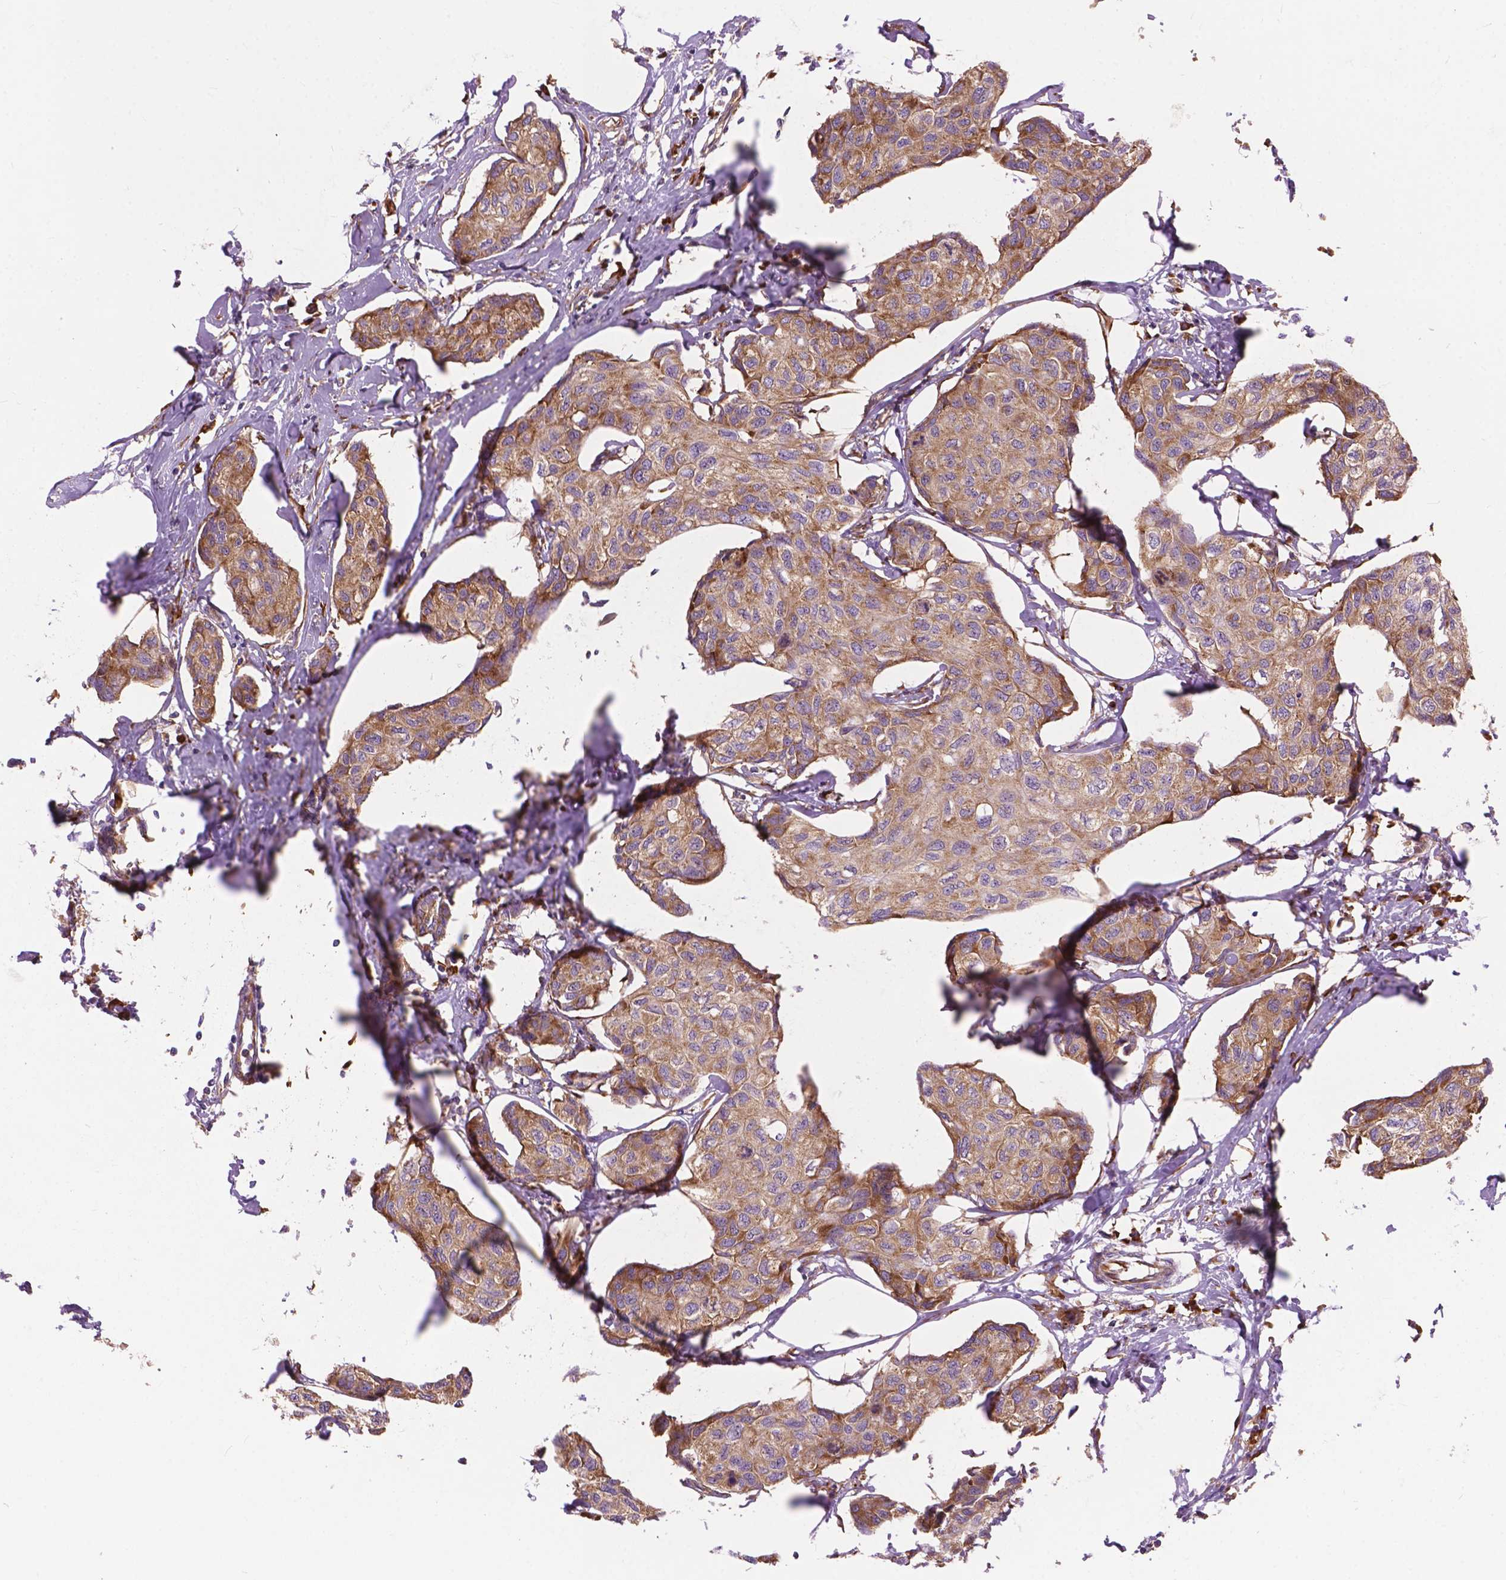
{"staining": {"intensity": "moderate", "quantity": ">75%", "location": "cytoplasmic/membranous"}, "tissue": "breast cancer", "cell_type": "Tumor cells", "image_type": "cancer", "snomed": [{"axis": "morphology", "description": "Duct carcinoma"}, {"axis": "topography", "description": "Breast"}], "caption": "Immunohistochemical staining of human breast cancer reveals moderate cytoplasmic/membranous protein staining in about >75% of tumor cells. (IHC, brightfield microscopy, high magnification).", "gene": "RPL37A", "patient": {"sex": "female", "age": 80}}